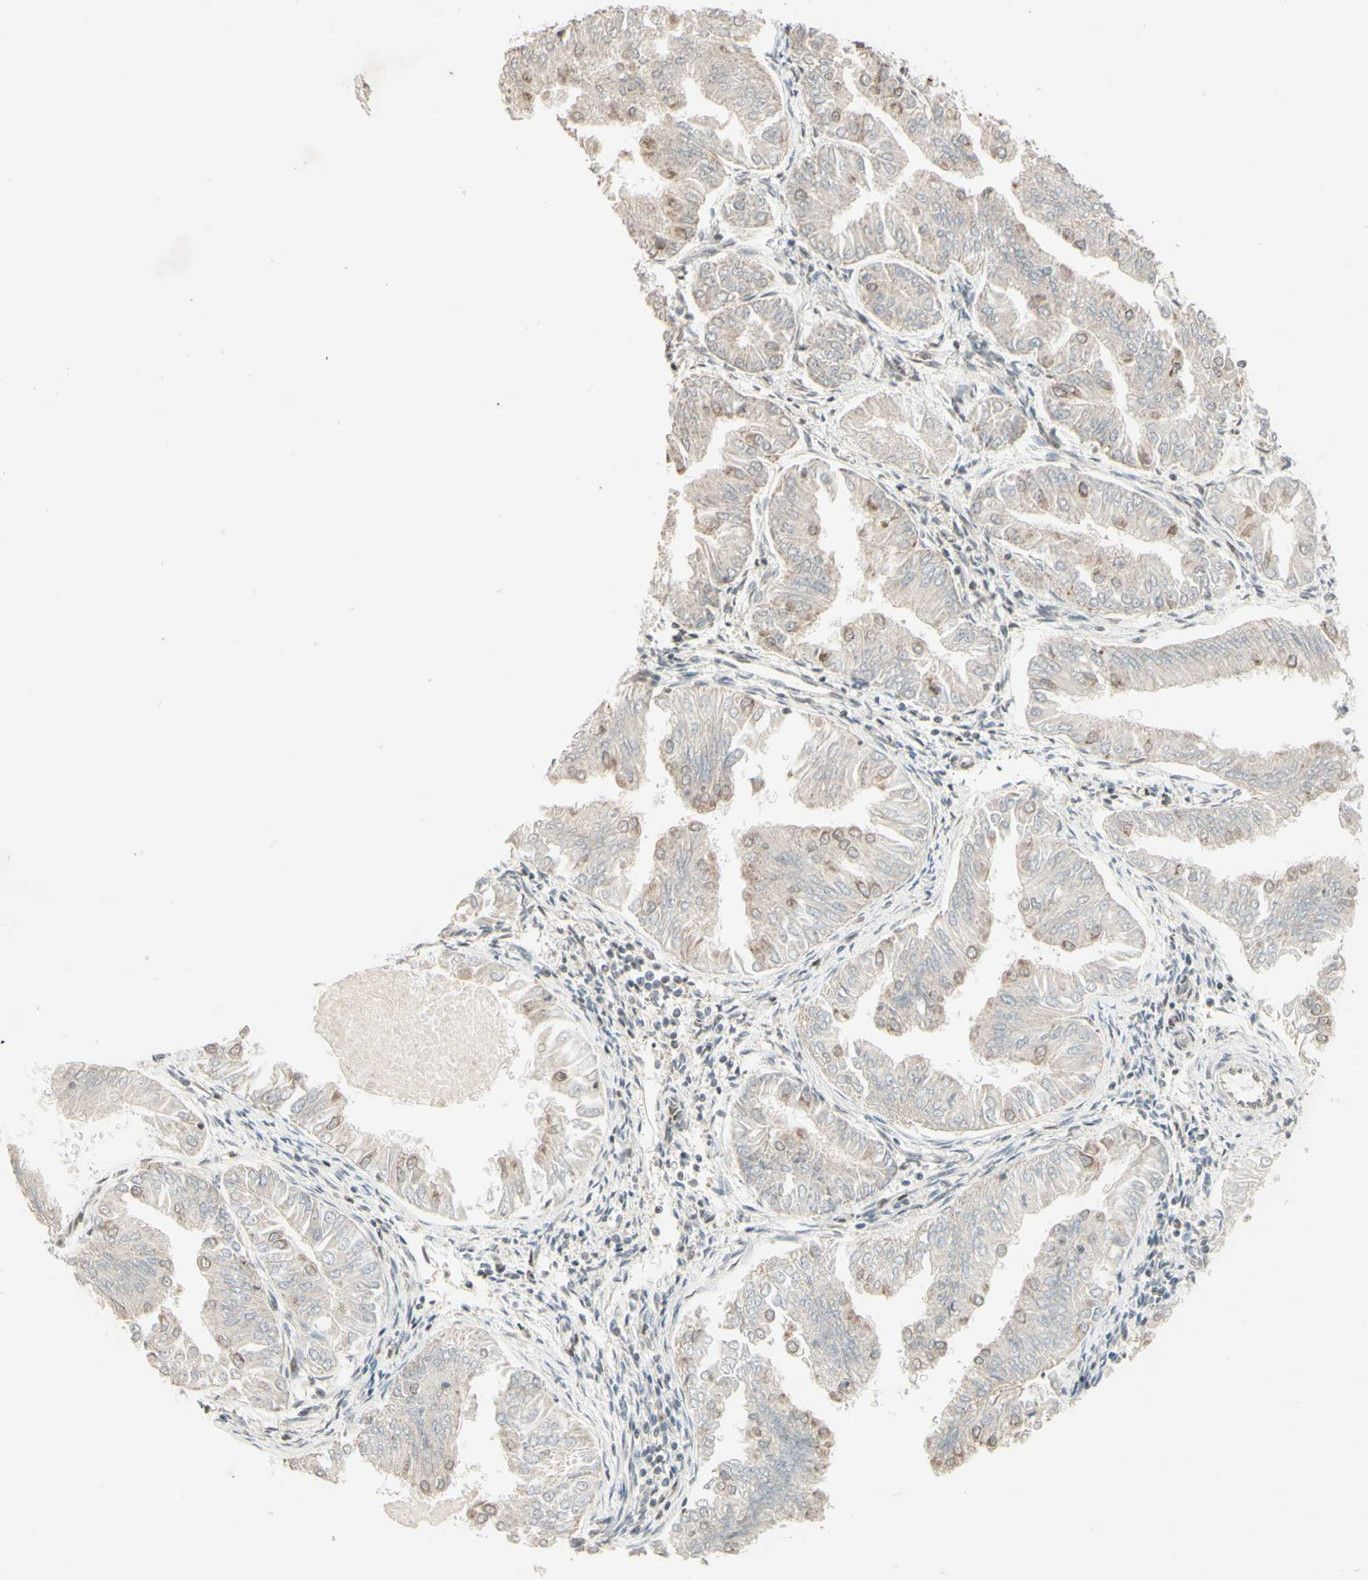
{"staining": {"intensity": "weak", "quantity": "<25%", "location": "cytoplasmic/membranous"}, "tissue": "endometrial cancer", "cell_type": "Tumor cells", "image_type": "cancer", "snomed": [{"axis": "morphology", "description": "Adenocarcinoma, NOS"}, {"axis": "topography", "description": "Endometrium"}], "caption": "A high-resolution photomicrograph shows immunohistochemistry (IHC) staining of endometrial cancer, which reveals no significant positivity in tumor cells.", "gene": "NR3C1", "patient": {"sex": "female", "age": 53}}